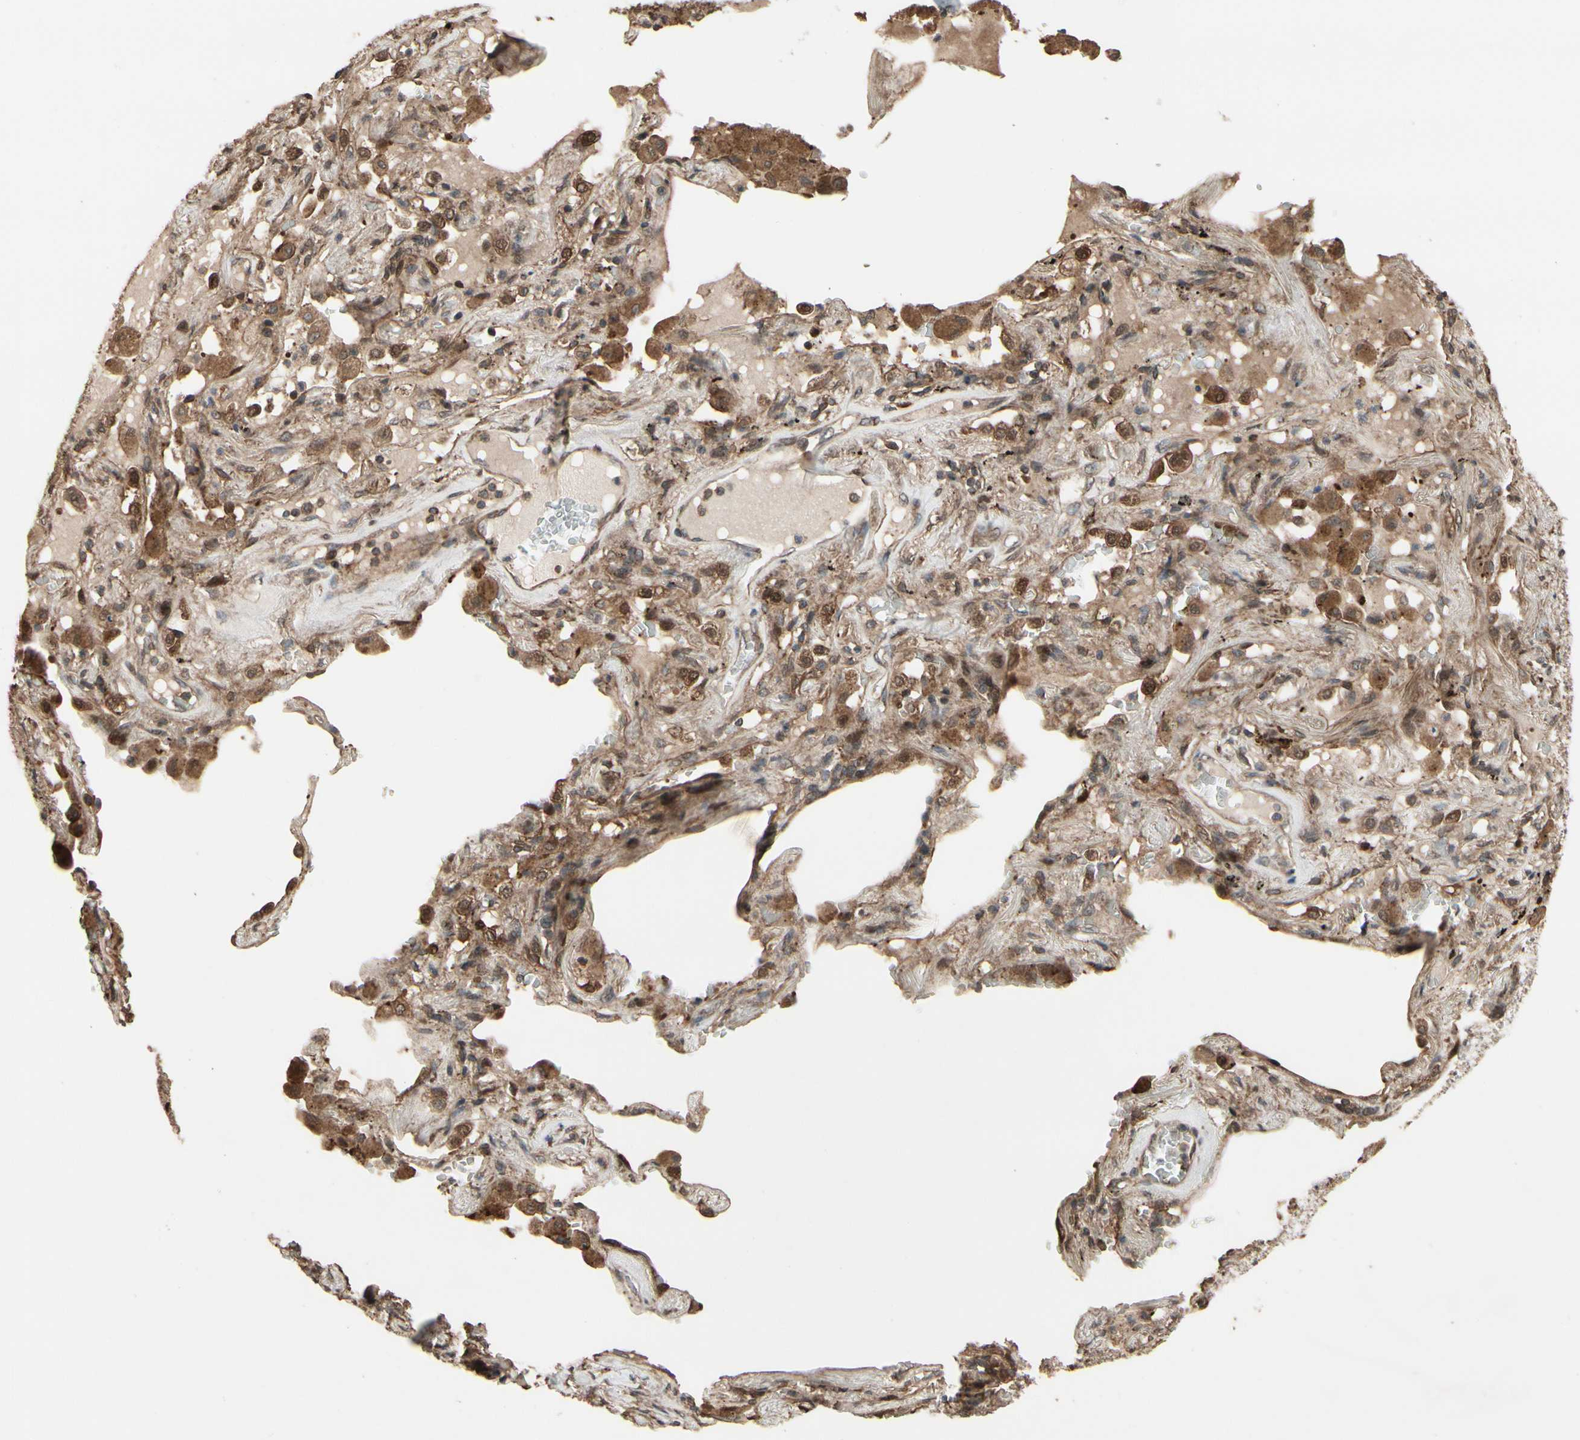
{"staining": {"intensity": "moderate", "quantity": "<25%", "location": "cytoplasmic/membranous"}, "tissue": "lung cancer", "cell_type": "Tumor cells", "image_type": "cancer", "snomed": [{"axis": "morphology", "description": "Squamous cell carcinoma, NOS"}, {"axis": "topography", "description": "Lung"}], "caption": "A histopathology image of lung cancer stained for a protein exhibits moderate cytoplasmic/membranous brown staining in tumor cells.", "gene": "CSF1R", "patient": {"sex": "male", "age": 57}}